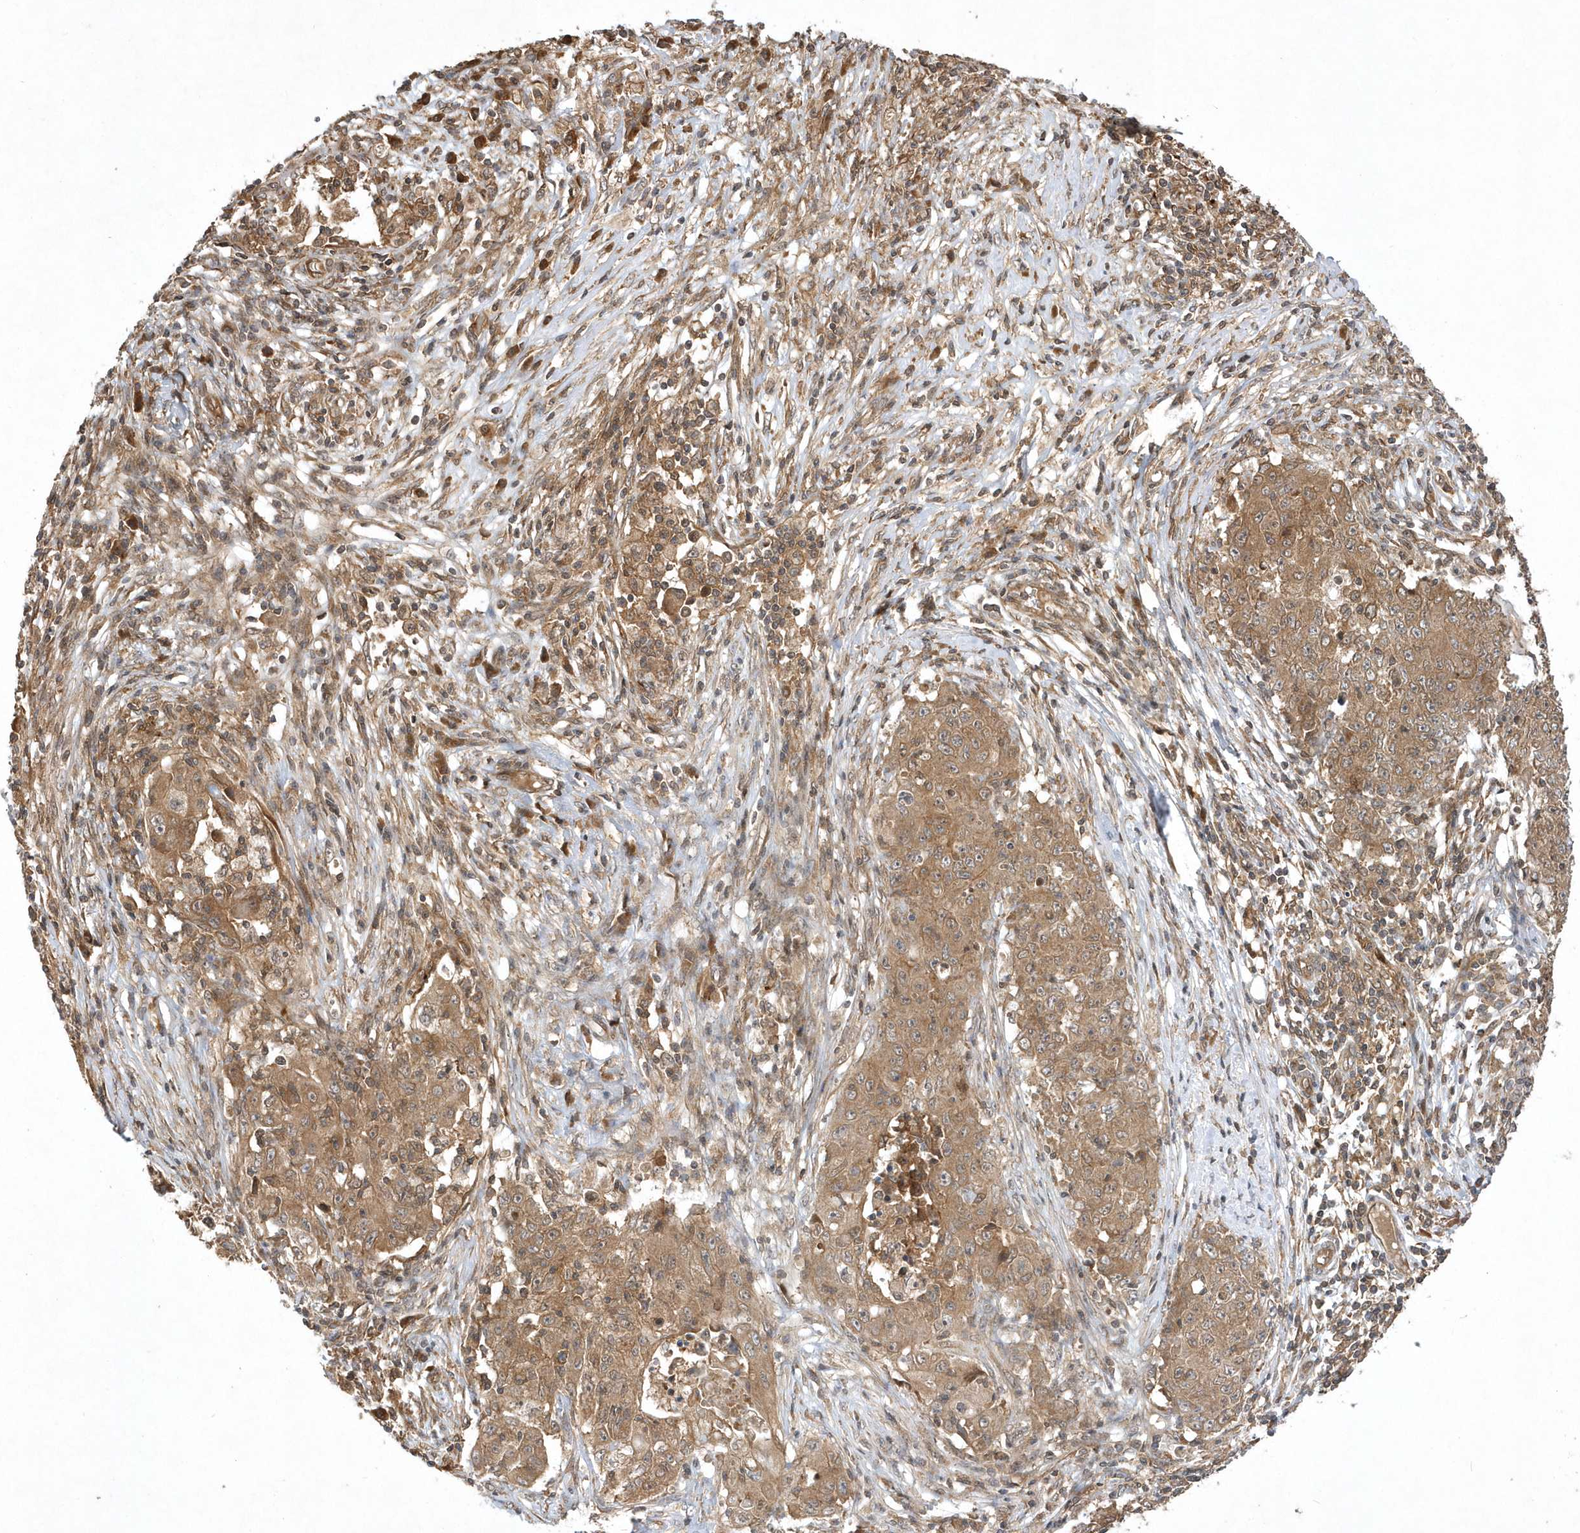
{"staining": {"intensity": "moderate", "quantity": ">75%", "location": "cytoplasmic/membranous"}, "tissue": "ovarian cancer", "cell_type": "Tumor cells", "image_type": "cancer", "snomed": [{"axis": "morphology", "description": "Carcinoma, endometroid"}, {"axis": "topography", "description": "Ovary"}], "caption": "Immunohistochemical staining of ovarian cancer exhibits medium levels of moderate cytoplasmic/membranous protein staining in about >75% of tumor cells.", "gene": "GFM2", "patient": {"sex": "female", "age": 42}}